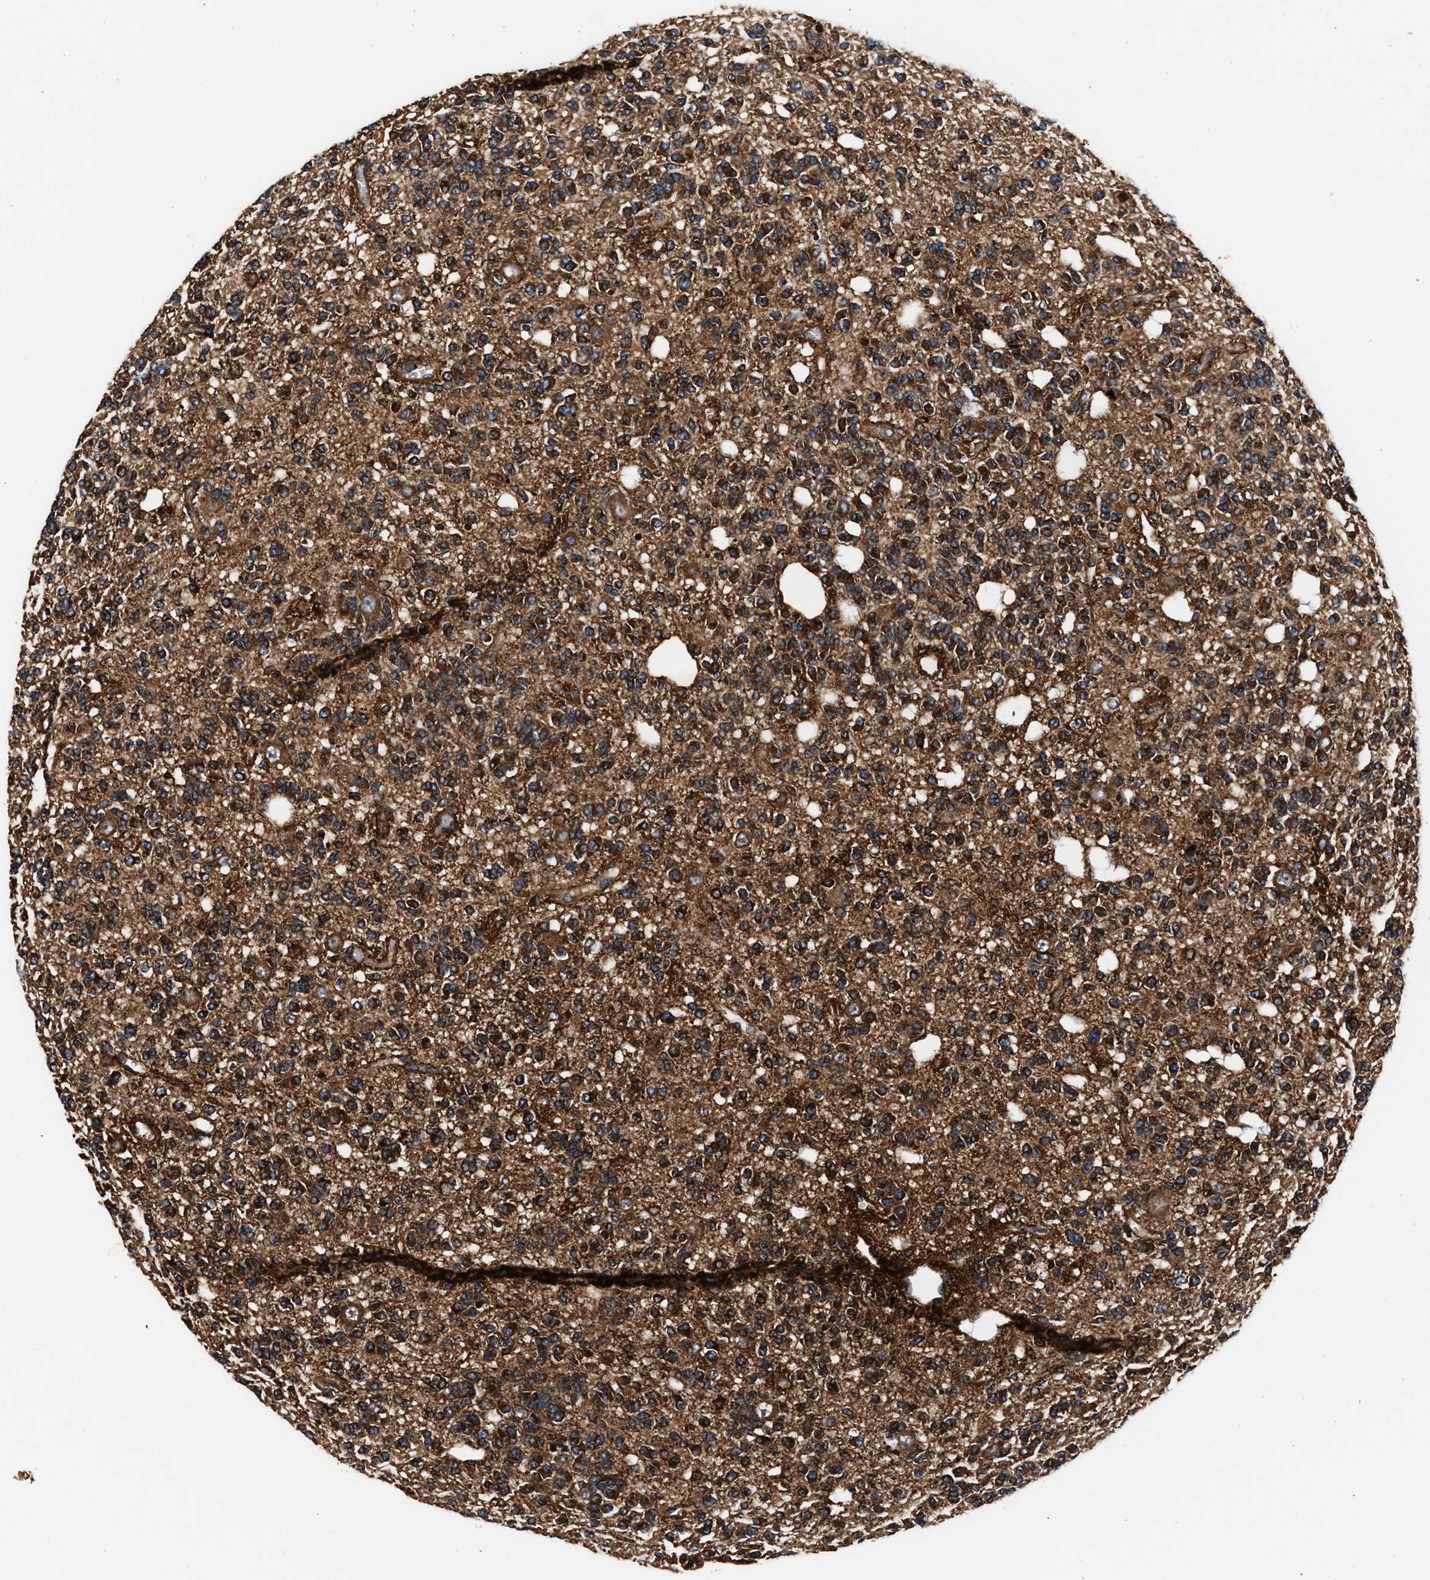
{"staining": {"intensity": "strong", "quantity": ">75%", "location": "cytoplasmic/membranous"}, "tissue": "glioma", "cell_type": "Tumor cells", "image_type": "cancer", "snomed": [{"axis": "morphology", "description": "Glioma, malignant, Low grade"}, {"axis": "topography", "description": "Brain"}], "caption": "There is high levels of strong cytoplasmic/membranous staining in tumor cells of glioma, as demonstrated by immunohistochemical staining (brown color).", "gene": "KYAT1", "patient": {"sex": "male", "age": 38}}